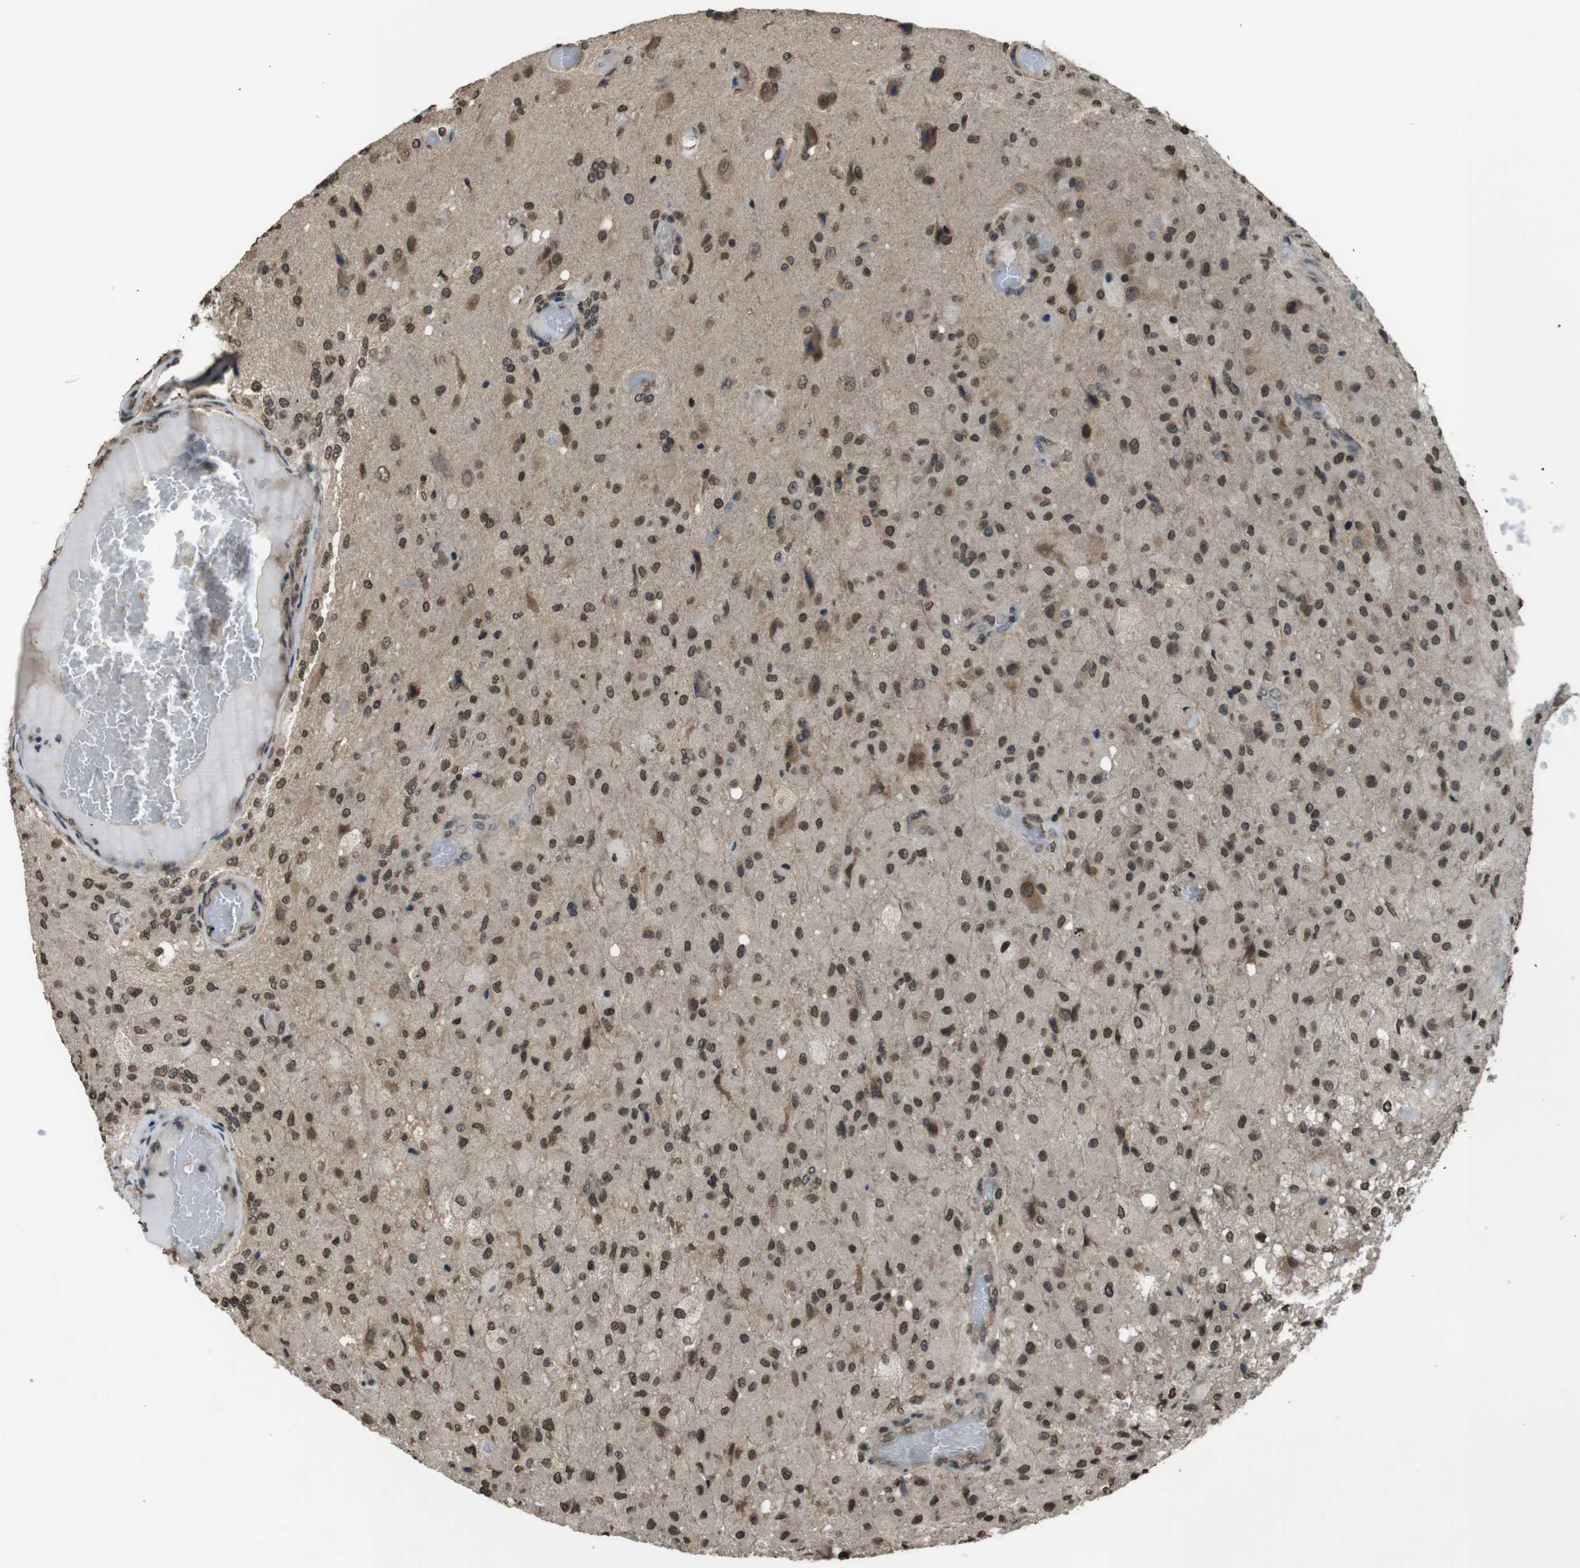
{"staining": {"intensity": "moderate", "quantity": ">75%", "location": "nuclear"}, "tissue": "glioma", "cell_type": "Tumor cells", "image_type": "cancer", "snomed": [{"axis": "morphology", "description": "Normal tissue, NOS"}, {"axis": "morphology", "description": "Glioma, malignant, High grade"}, {"axis": "topography", "description": "Cerebral cortex"}], "caption": "The image exhibits a brown stain indicating the presence of a protein in the nuclear of tumor cells in glioma. The protein of interest is shown in brown color, while the nuclei are stained blue.", "gene": "MAF", "patient": {"sex": "male", "age": 77}}